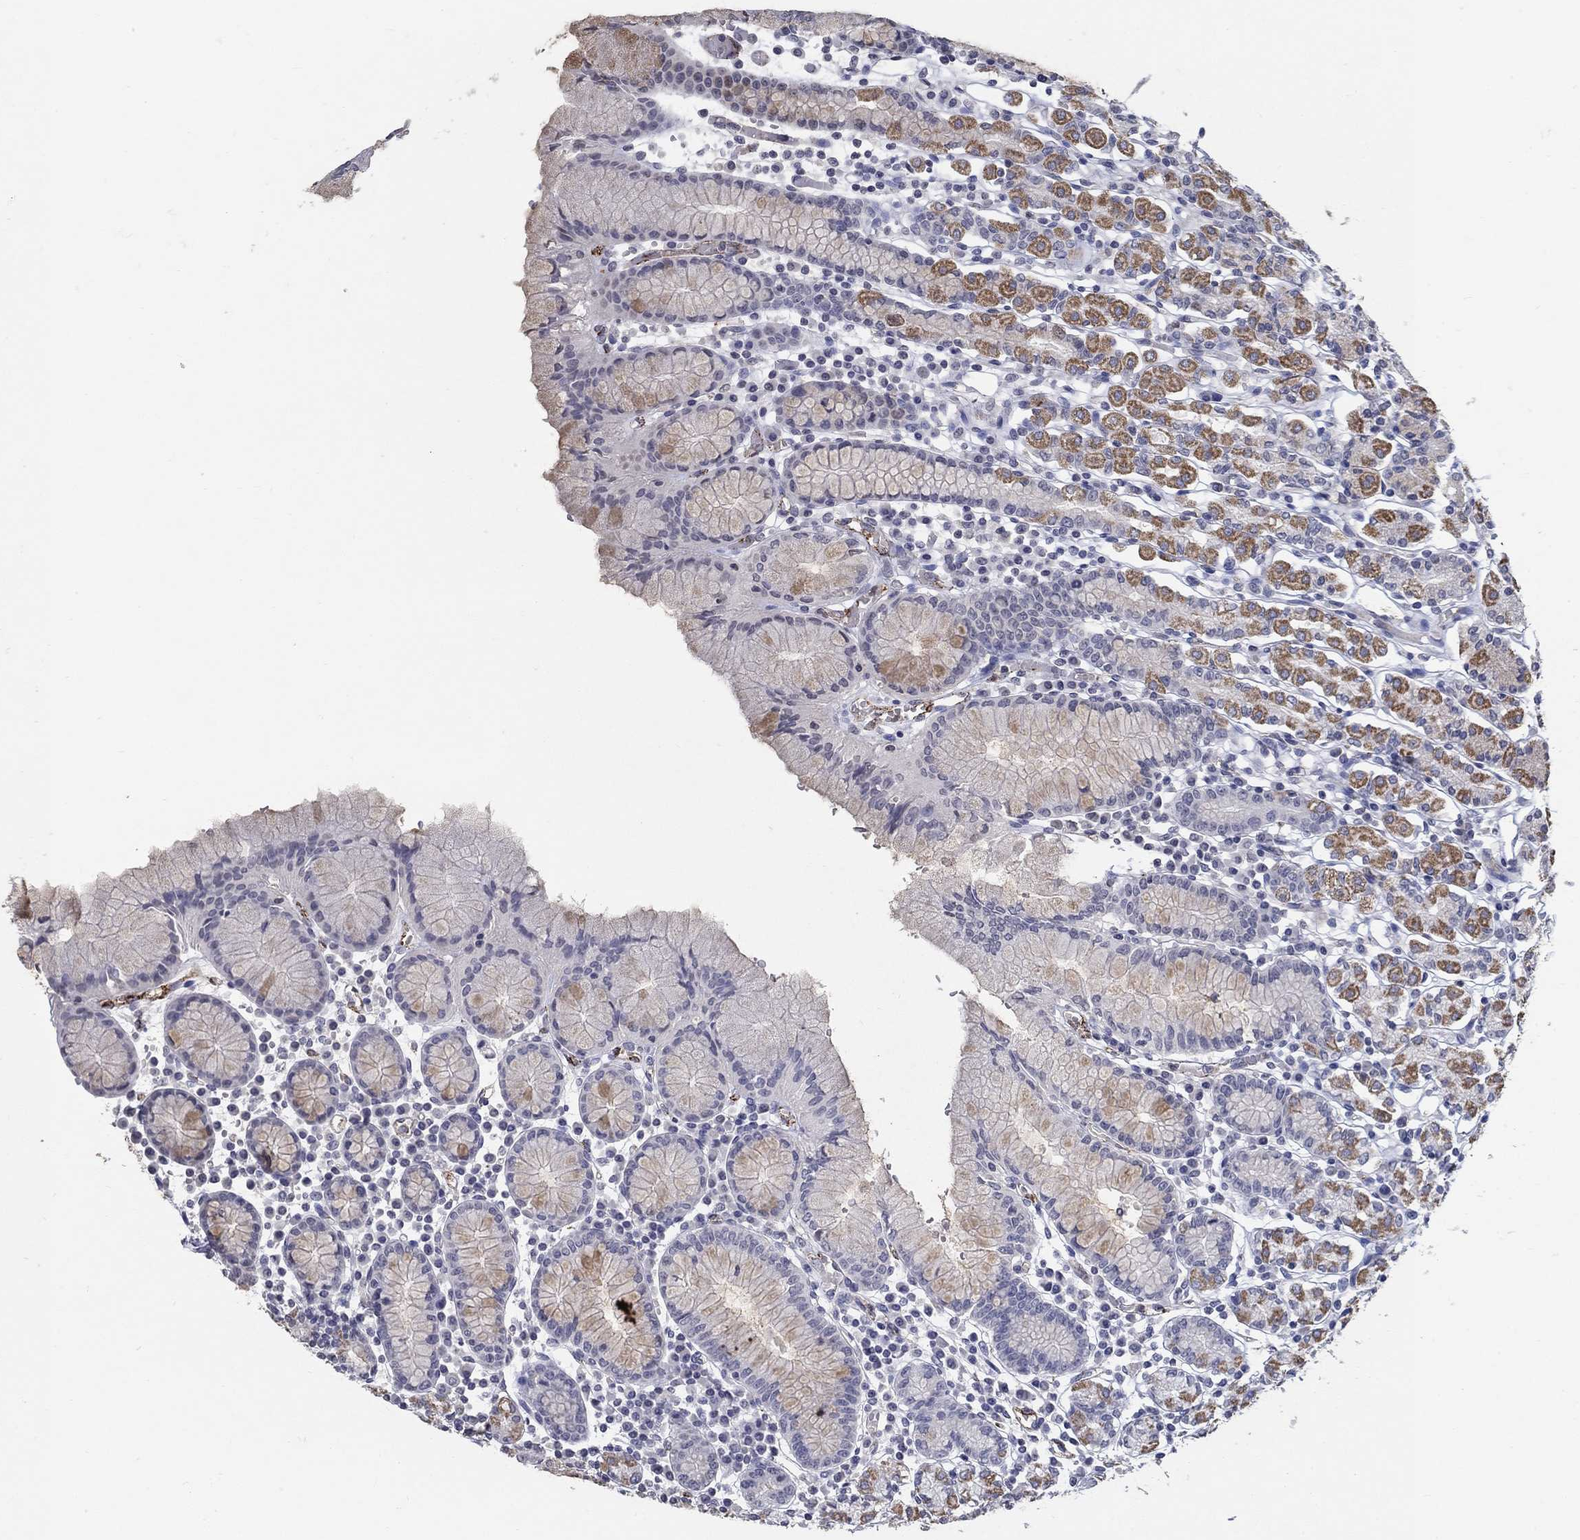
{"staining": {"intensity": "strong", "quantity": "<25%", "location": "cytoplasmic/membranous"}, "tissue": "stomach", "cell_type": "Glandular cells", "image_type": "normal", "snomed": [{"axis": "morphology", "description": "Normal tissue, NOS"}, {"axis": "topography", "description": "Stomach, upper"}, {"axis": "topography", "description": "Stomach"}], "caption": "Glandular cells reveal medium levels of strong cytoplasmic/membranous staining in approximately <25% of cells in unremarkable stomach. (DAB (3,3'-diaminobenzidine) IHC with brightfield microscopy, high magnification).", "gene": "TINAG", "patient": {"sex": "male", "age": 62}}